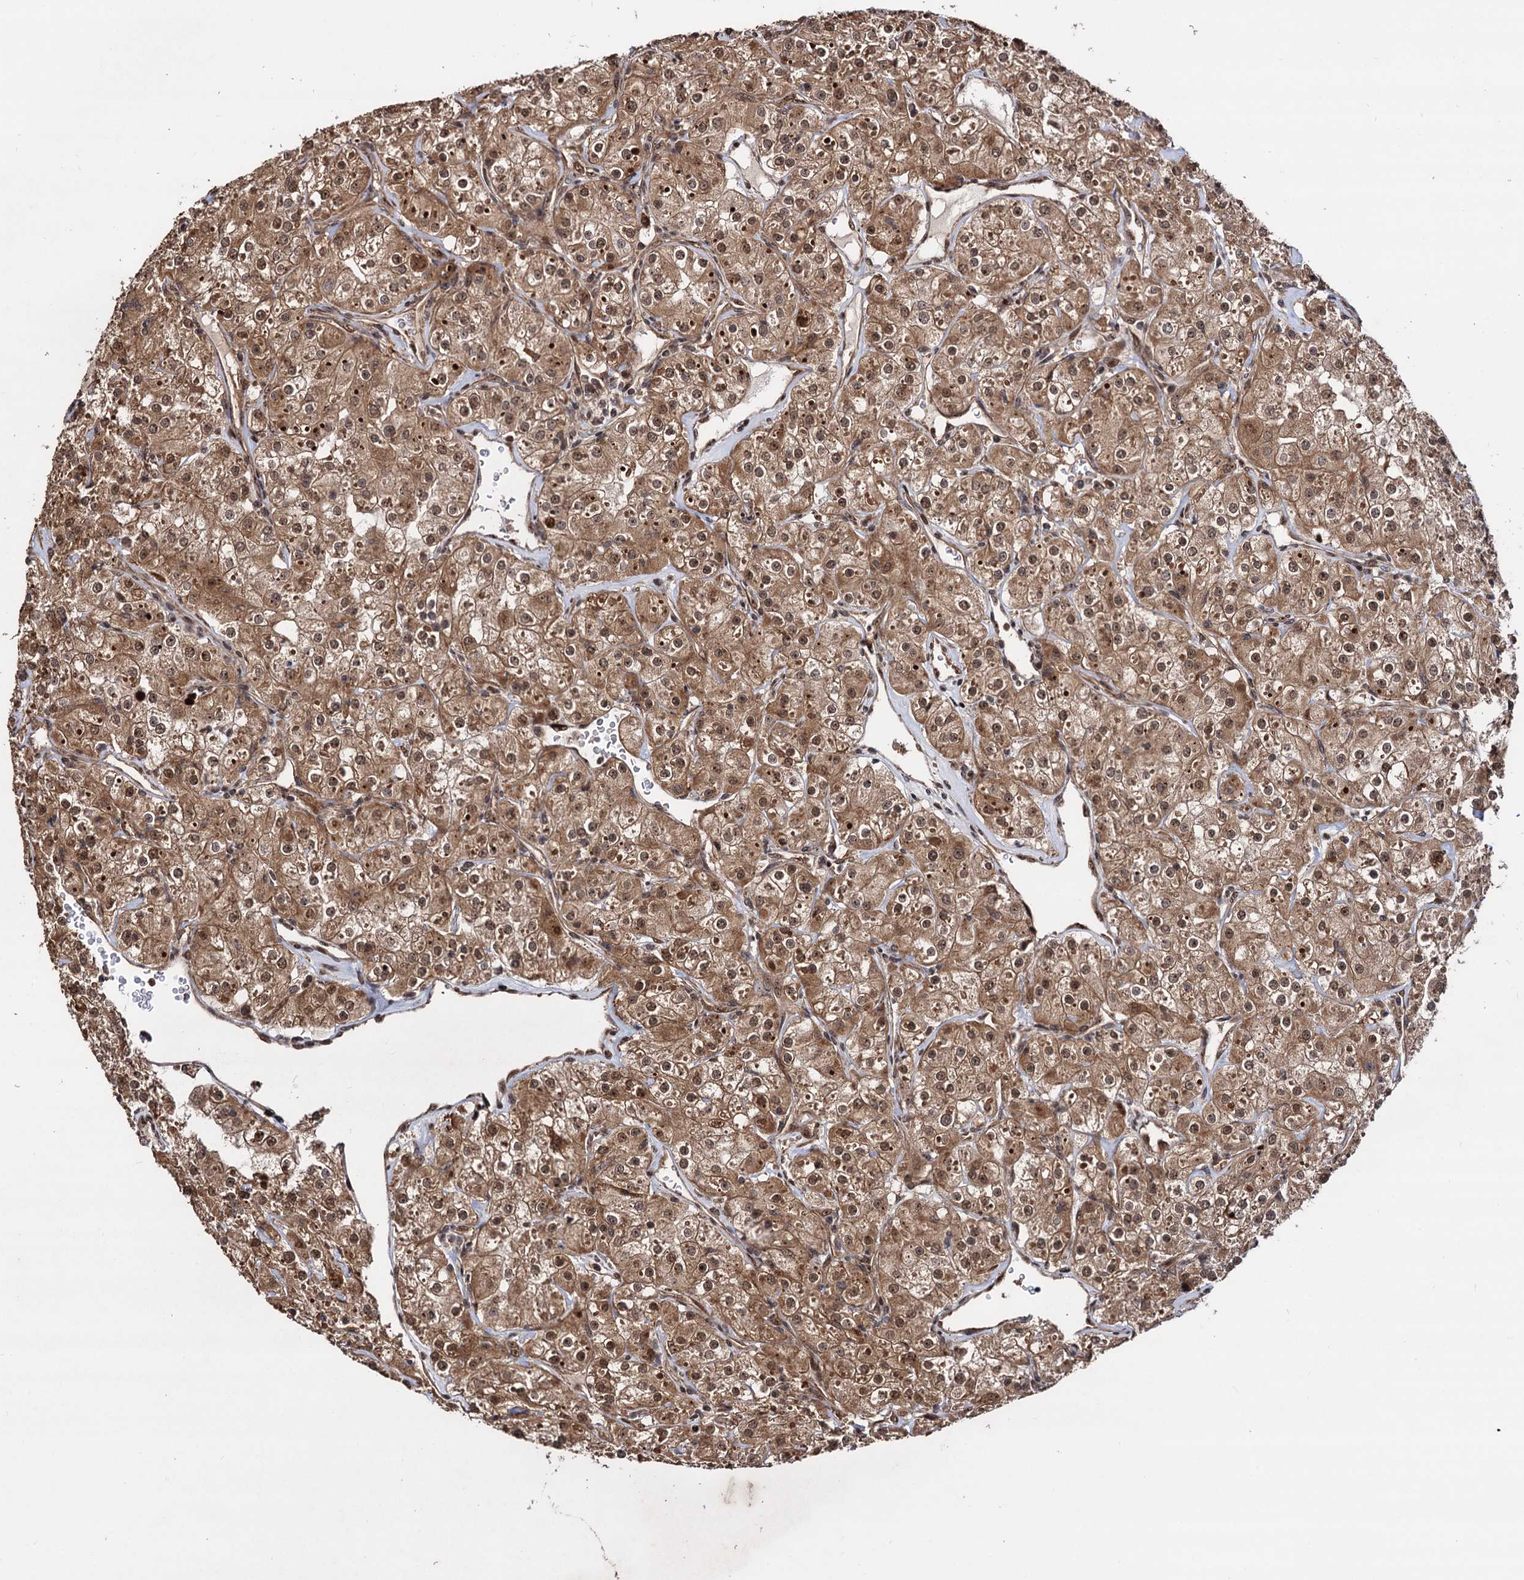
{"staining": {"intensity": "moderate", "quantity": ">75%", "location": "cytoplasmic/membranous,nuclear"}, "tissue": "renal cancer", "cell_type": "Tumor cells", "image_type": "cancer", "snomed": [{"axis": "morphology", "description": "Adenocarcinoma, NOS"}, {"axis": "topography", "description": "Kidney"}], "caption": "Moderate cytoplasmic/membranous and nuclear positivity for a protein is identified in about >75% of tumor cells of renal cancer (adenocarcinoma) using IHC.", "gene": "PIGB", "patient": {"sex": "male", "age": 77}}